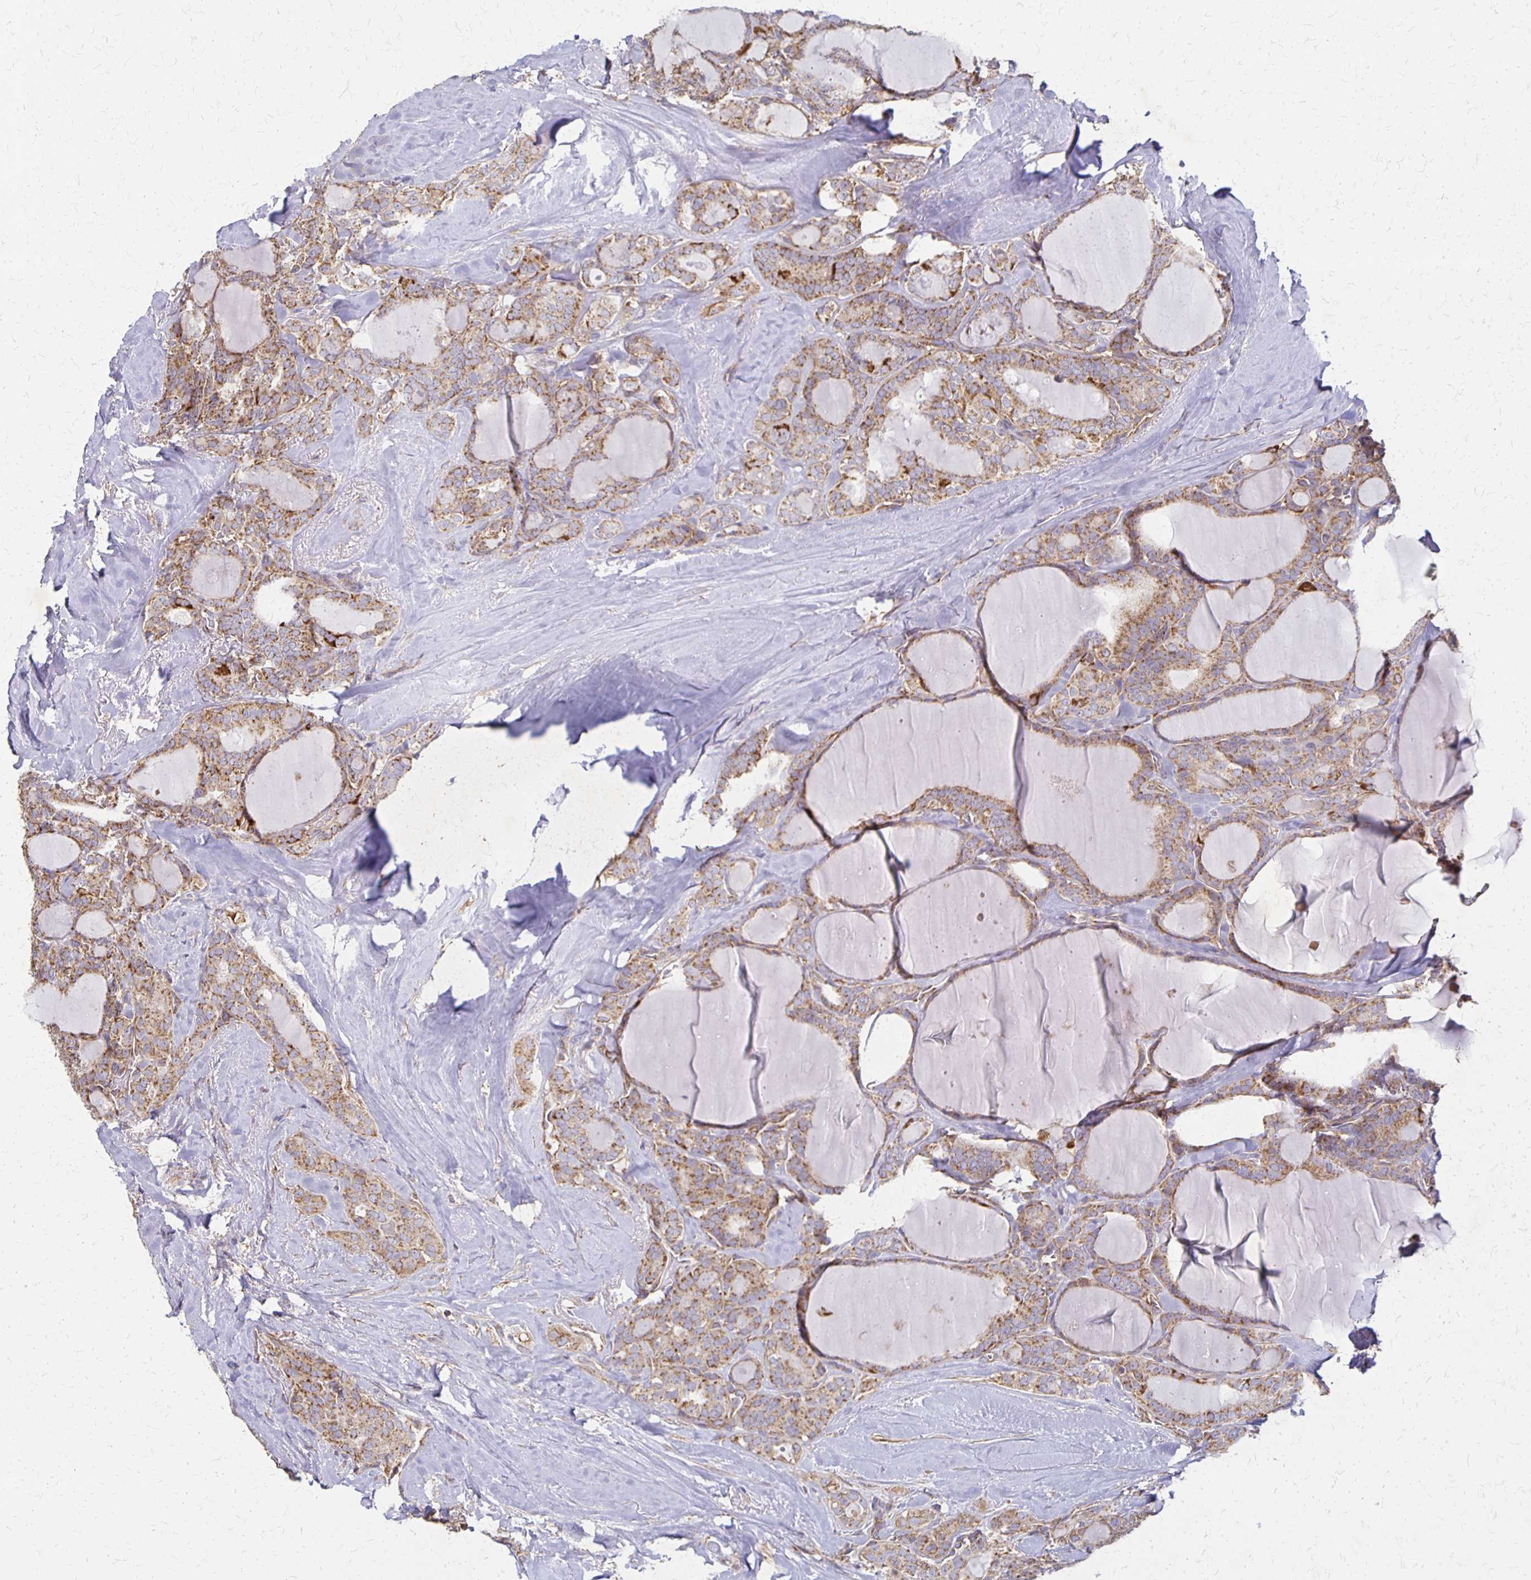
{"staining": {"intensity": "moderate", "quantity": ">75%", "location": "cytoplasmic/membranous"}, "tissue": "thyroid cancer", "cell_type": "Tumor cells", "image_type": "cancer", "snomed": [{"axis": "morphology", "description": "Papillary adenocarcinoma, NOS"}, {"axis": "topography", "description": "Thyroid gland"}], "caption": "Protein positivity by immunohistochemistry (IHC) shows moderate cytoplasmic/membranous expression in about >75% of tumor cells in thyroid cancer.", "gene": "EIF4EBP2", "patient": {"sex": "male", "age": 30}}